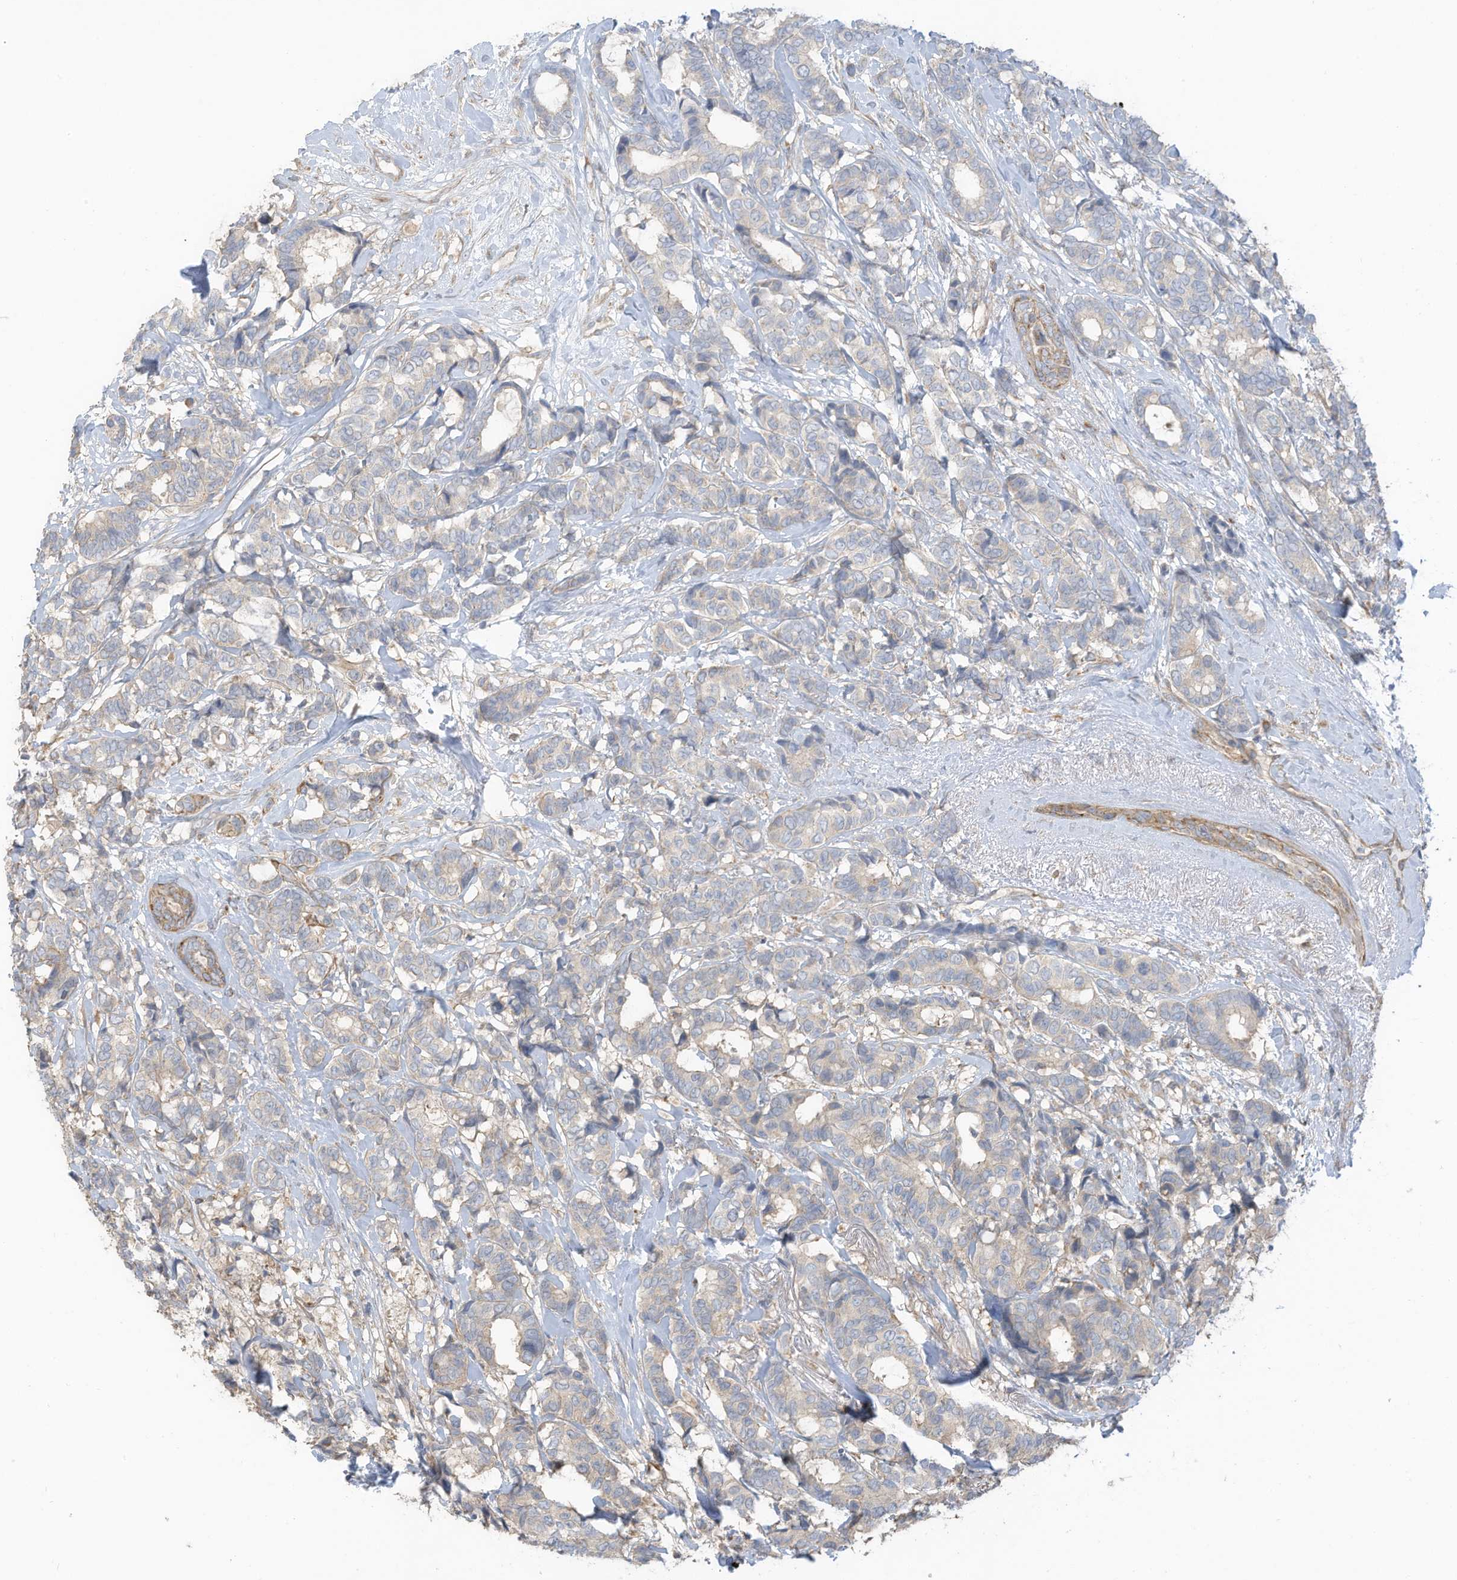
{"staining": {"intensity": "negative", "quantity": "none", "location": "none"}, "tissue": "breast cancer", "cell_type": "Tumor cells", "image_type": "cancer", "snomed": [{"axis": "morphology", "description": "Duct carcinoma"}, {"axis": "topography", "description": "Breast"}], "caption": "This is an IHC photomicrograph of breast cancer (infiltrating ductal carcinoma). There is no expression in tumor cells.", "gene": "GTPBP2", "patient": {"sex": "female", "age": 87}}